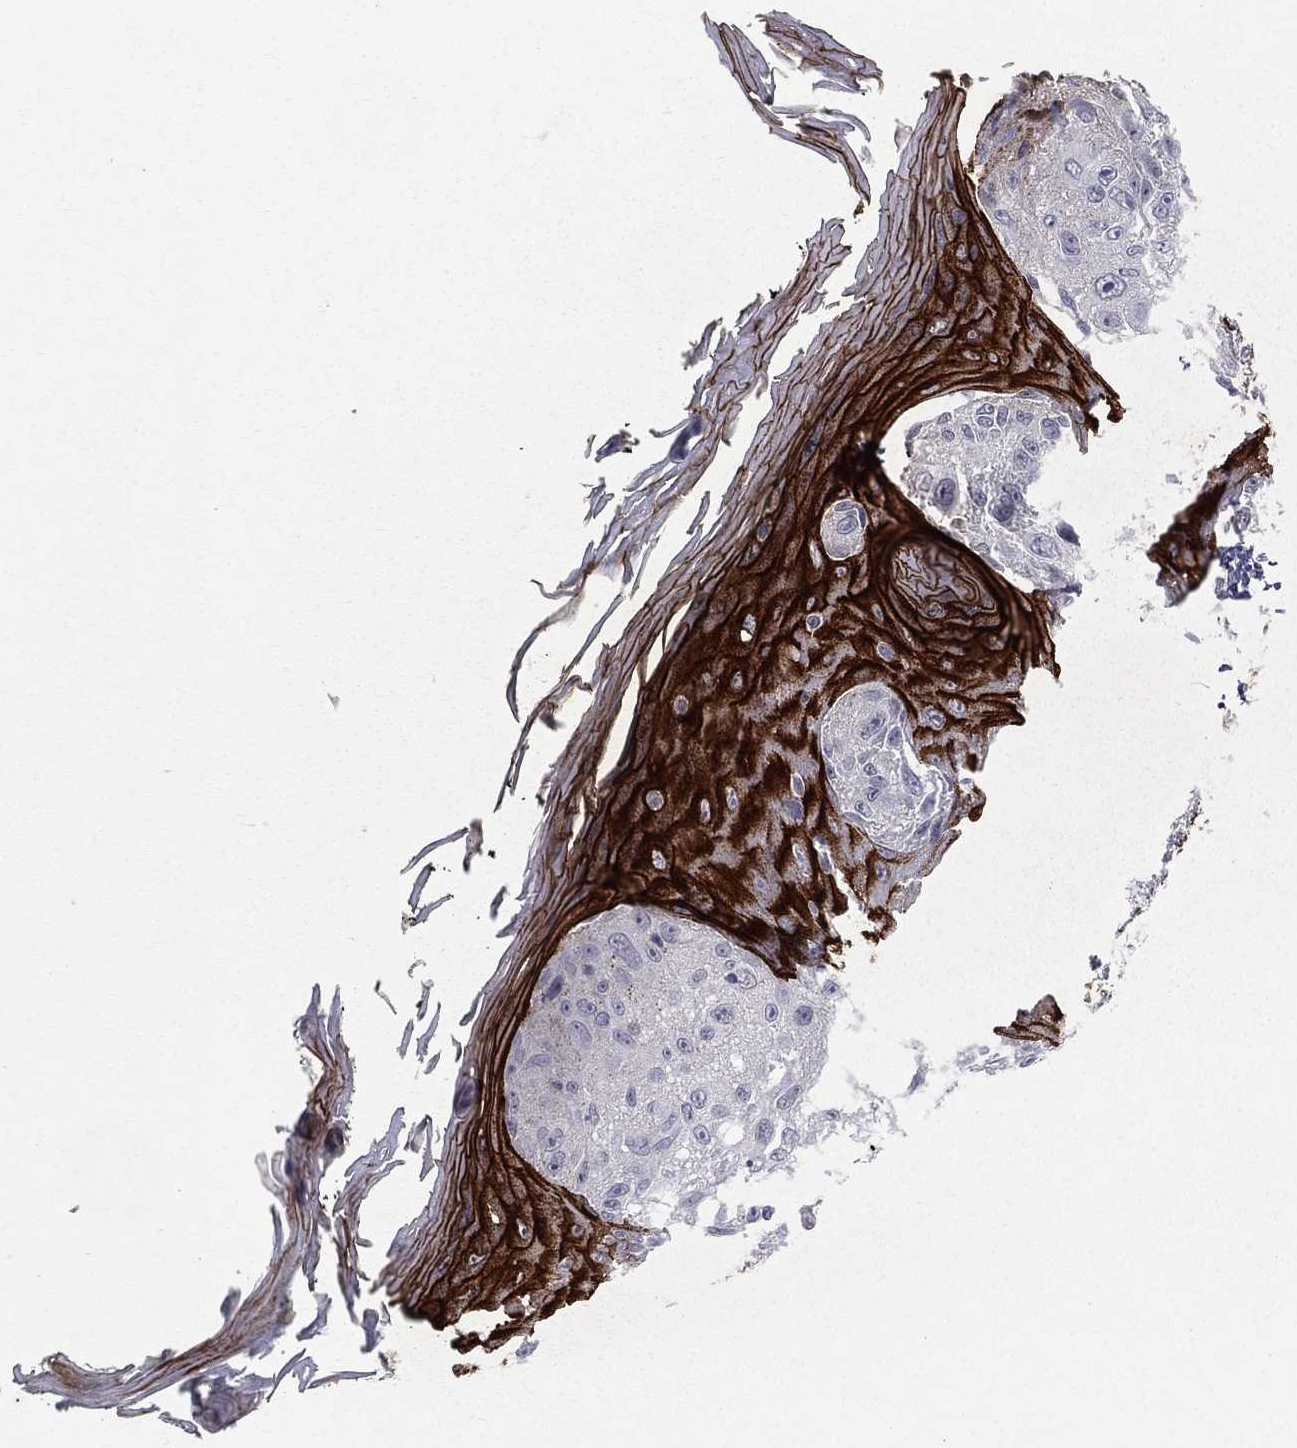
{"staining": {"intensity": "negative", "quantity": "none", "location": "none"}, "tissue": "melanoma", "cell_type": "Tumor cells", "image_type": "cancer", "snomed": [{"axis": "morphology", "description": "Malignant melanoma, NOS"}, {"axis": "topography", "description": "Skin"}], "caption": "Melanoma was stained to show a protein in brown. There is no significant expression in tumor cells.", "gene": "DMKN", "patient": {"sex": "male", "age": 61}}